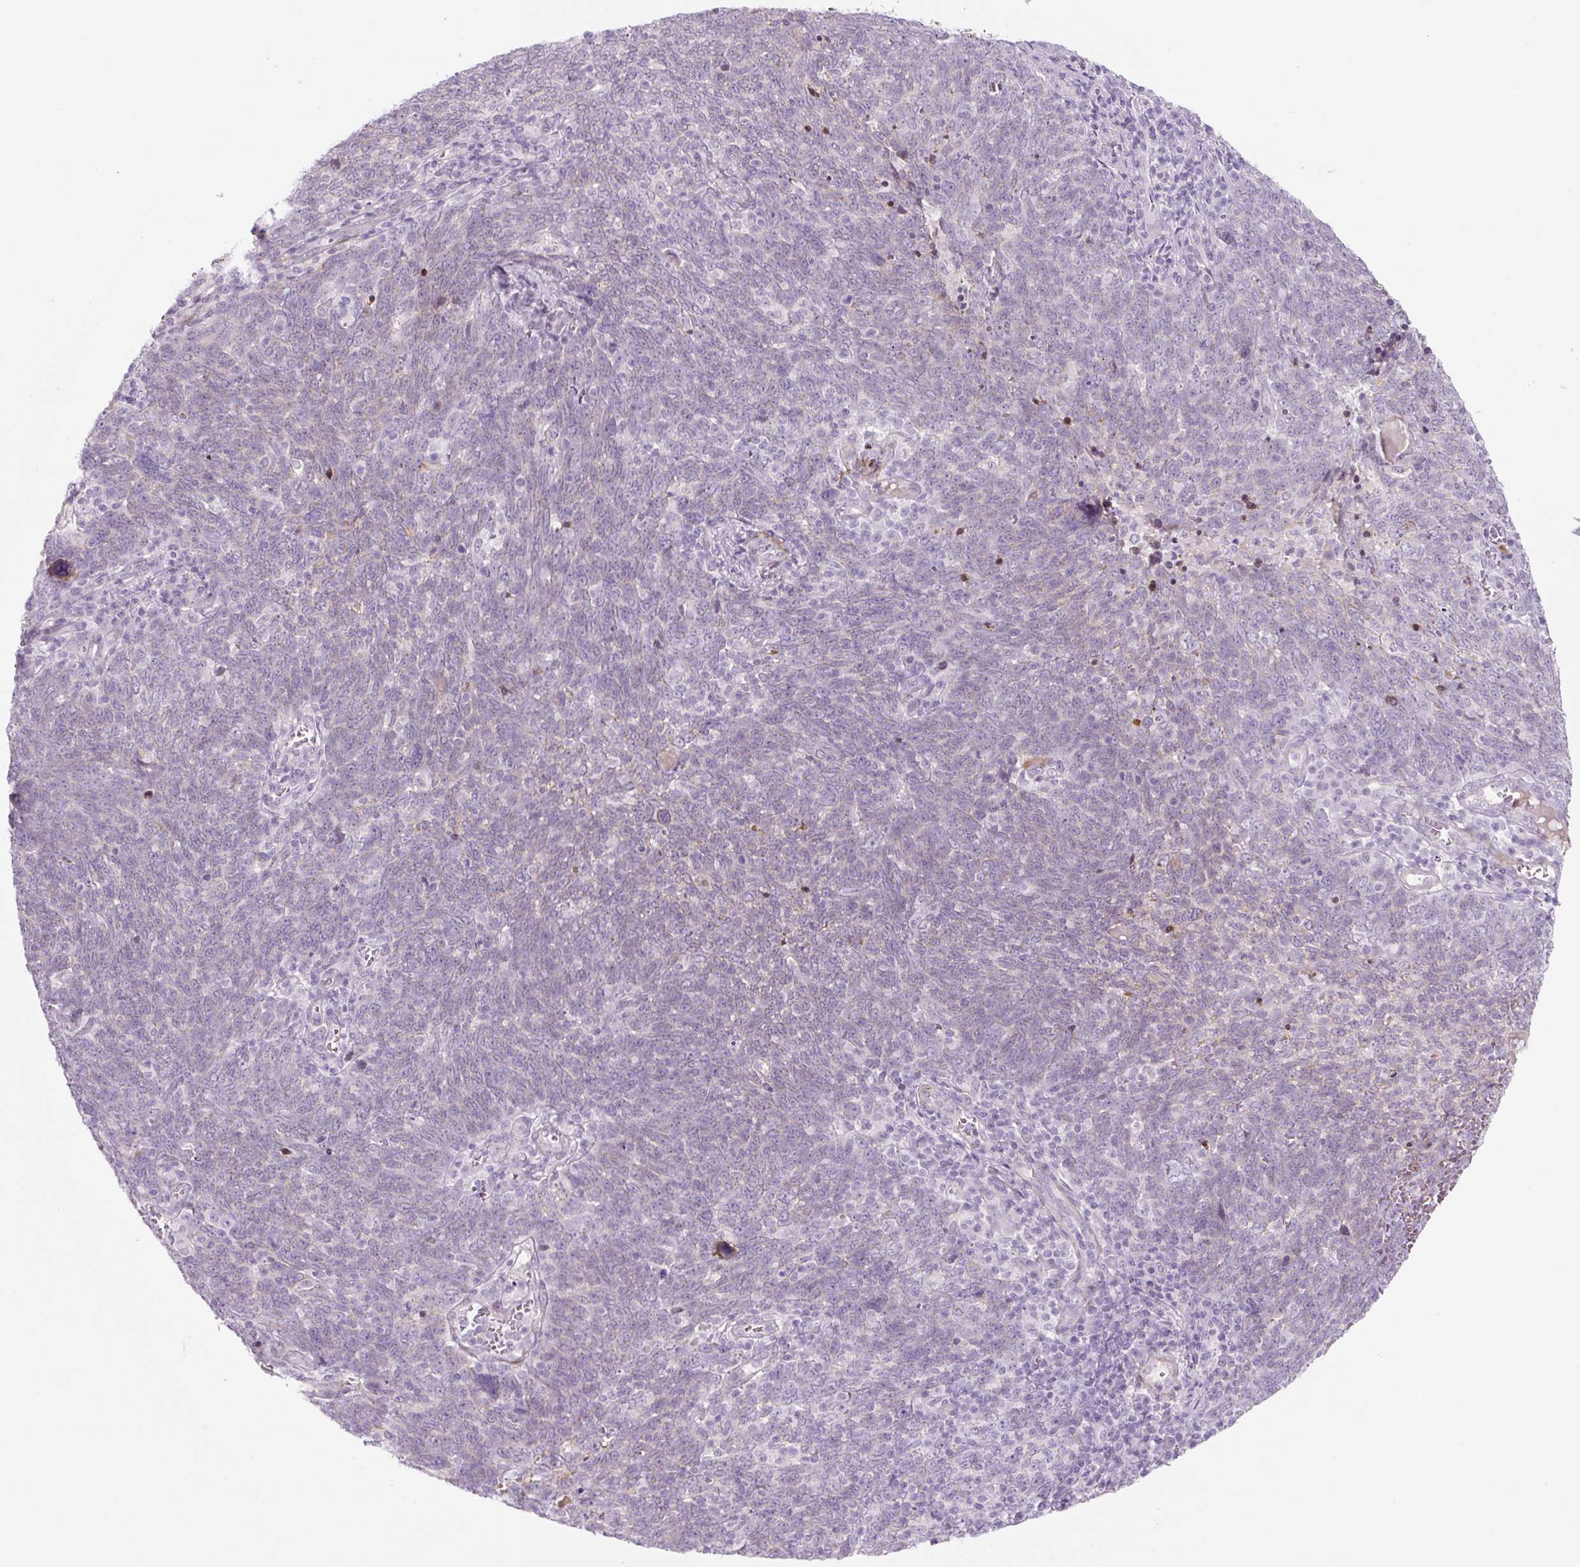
{"staining": {"intensity": "negative", "quantity": "none", "location": "none"}, "tissue": "lung cancer", "cell_type": "Tumor cells", "image_type": "cancer", "snomed": [{"axis": "morphology", "description": "Squamous cell carcinoma, NOS"}, {"axis": "topography", "description": "Lung"}], "caption": "Tumor cells are negative for protein expression in human lung squamous cell carcinoma. Nuclei are stained in blue.", "gene": "PRM1", "patient": {"sex": "female", "age": 72}}